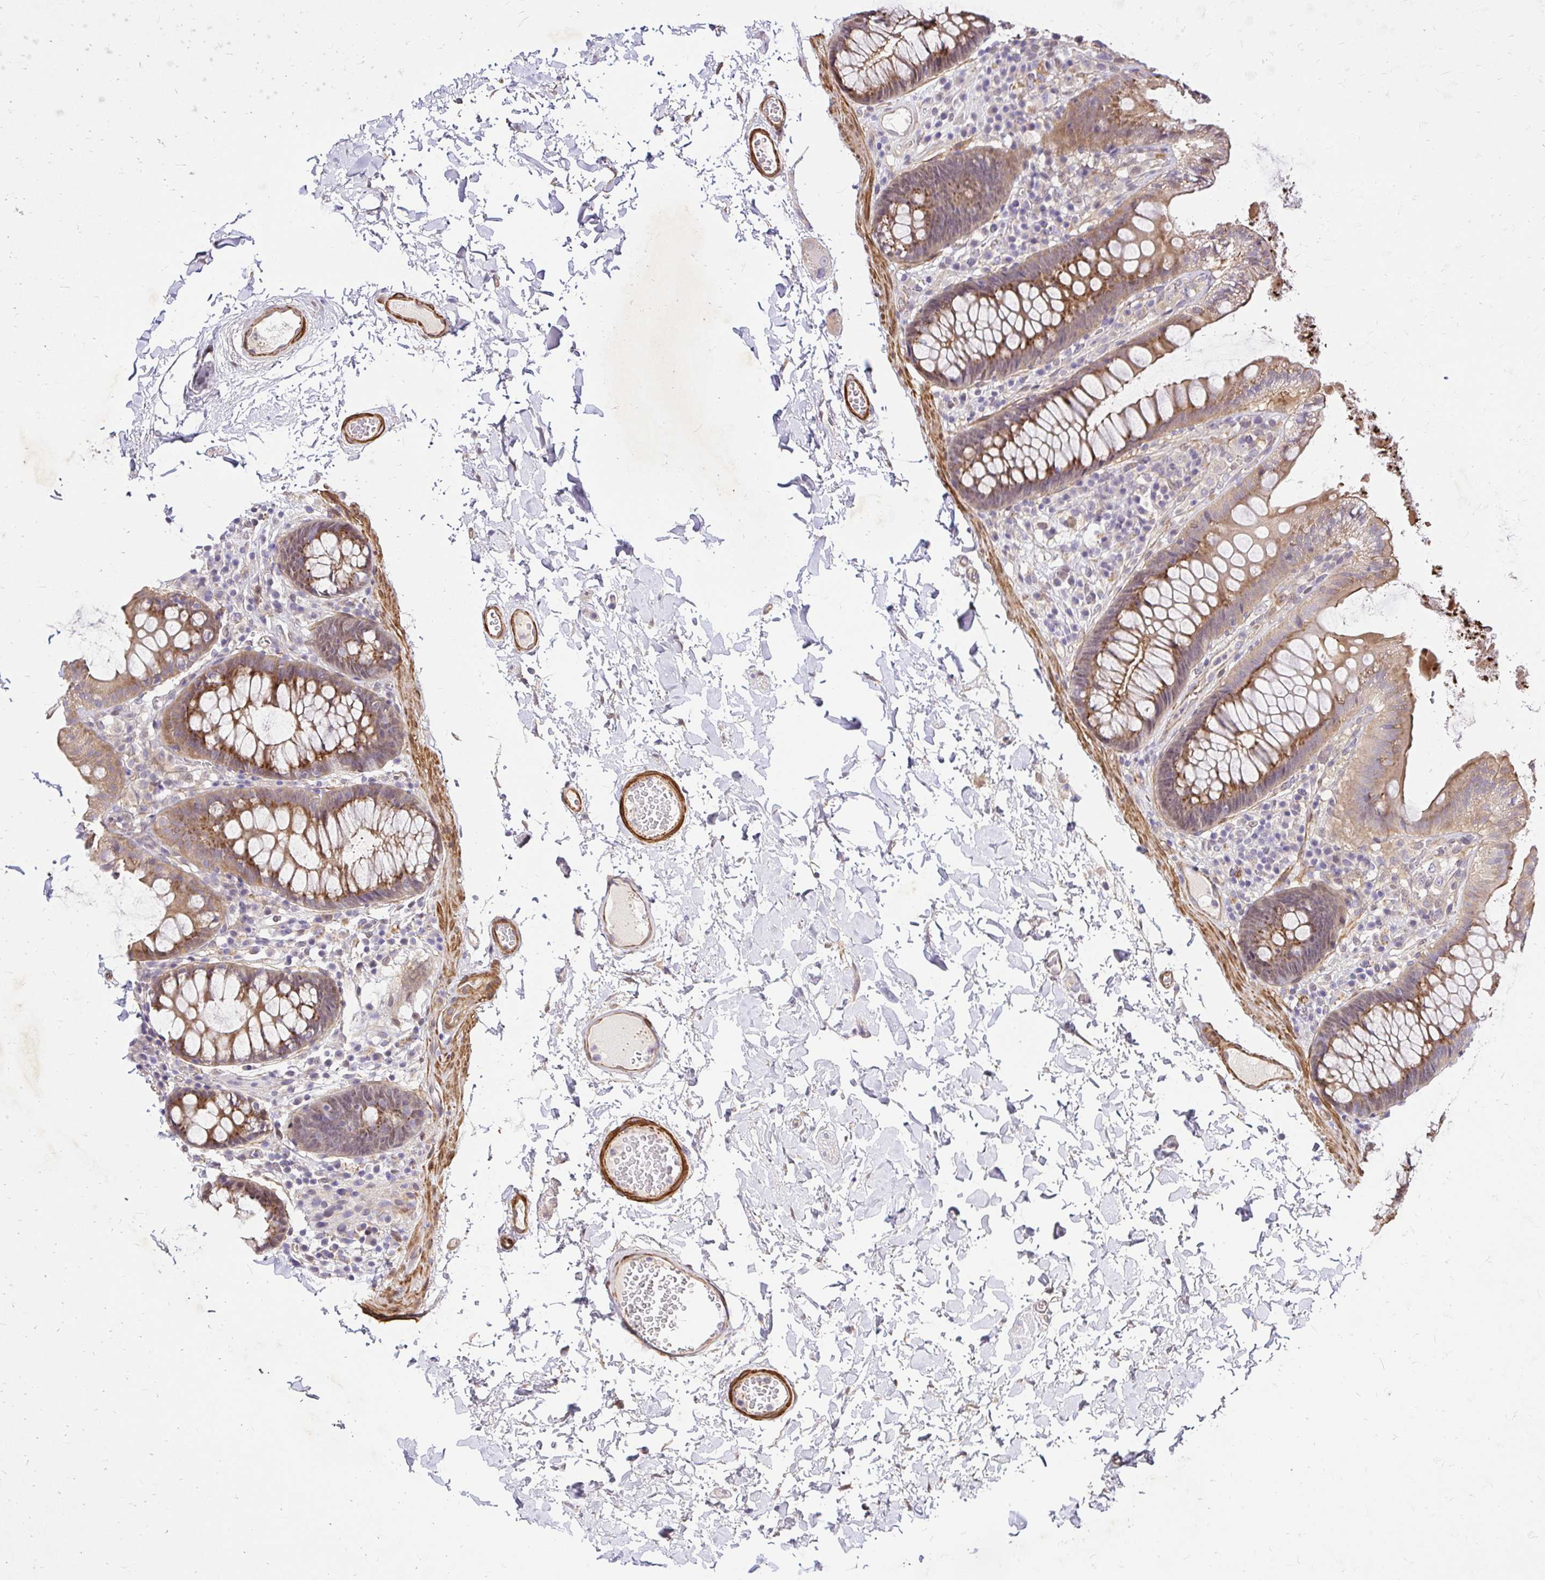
{"staining": {"intensity": "moderate", "quantity": ">75%", "location": "cytoplasmic/membranous"}, "tissue": "colon", "cell_type": "Endothelial cells", "image_type": "normal", "snomed": [{"axis": "morphology", "description": "Normal tissue, NOS"}, {"axis": "topography", "description": "Colon"}, {"axis": "topography", "description": "Peripheral nerve tissue"}], "caption": "Protein expression analysis of normal colon displays moderate cytoplasmic/membranous expression in about >75% of endothelial cells.", "gene": "YAP1", "patient": {"sex": "male", "age": 84}}